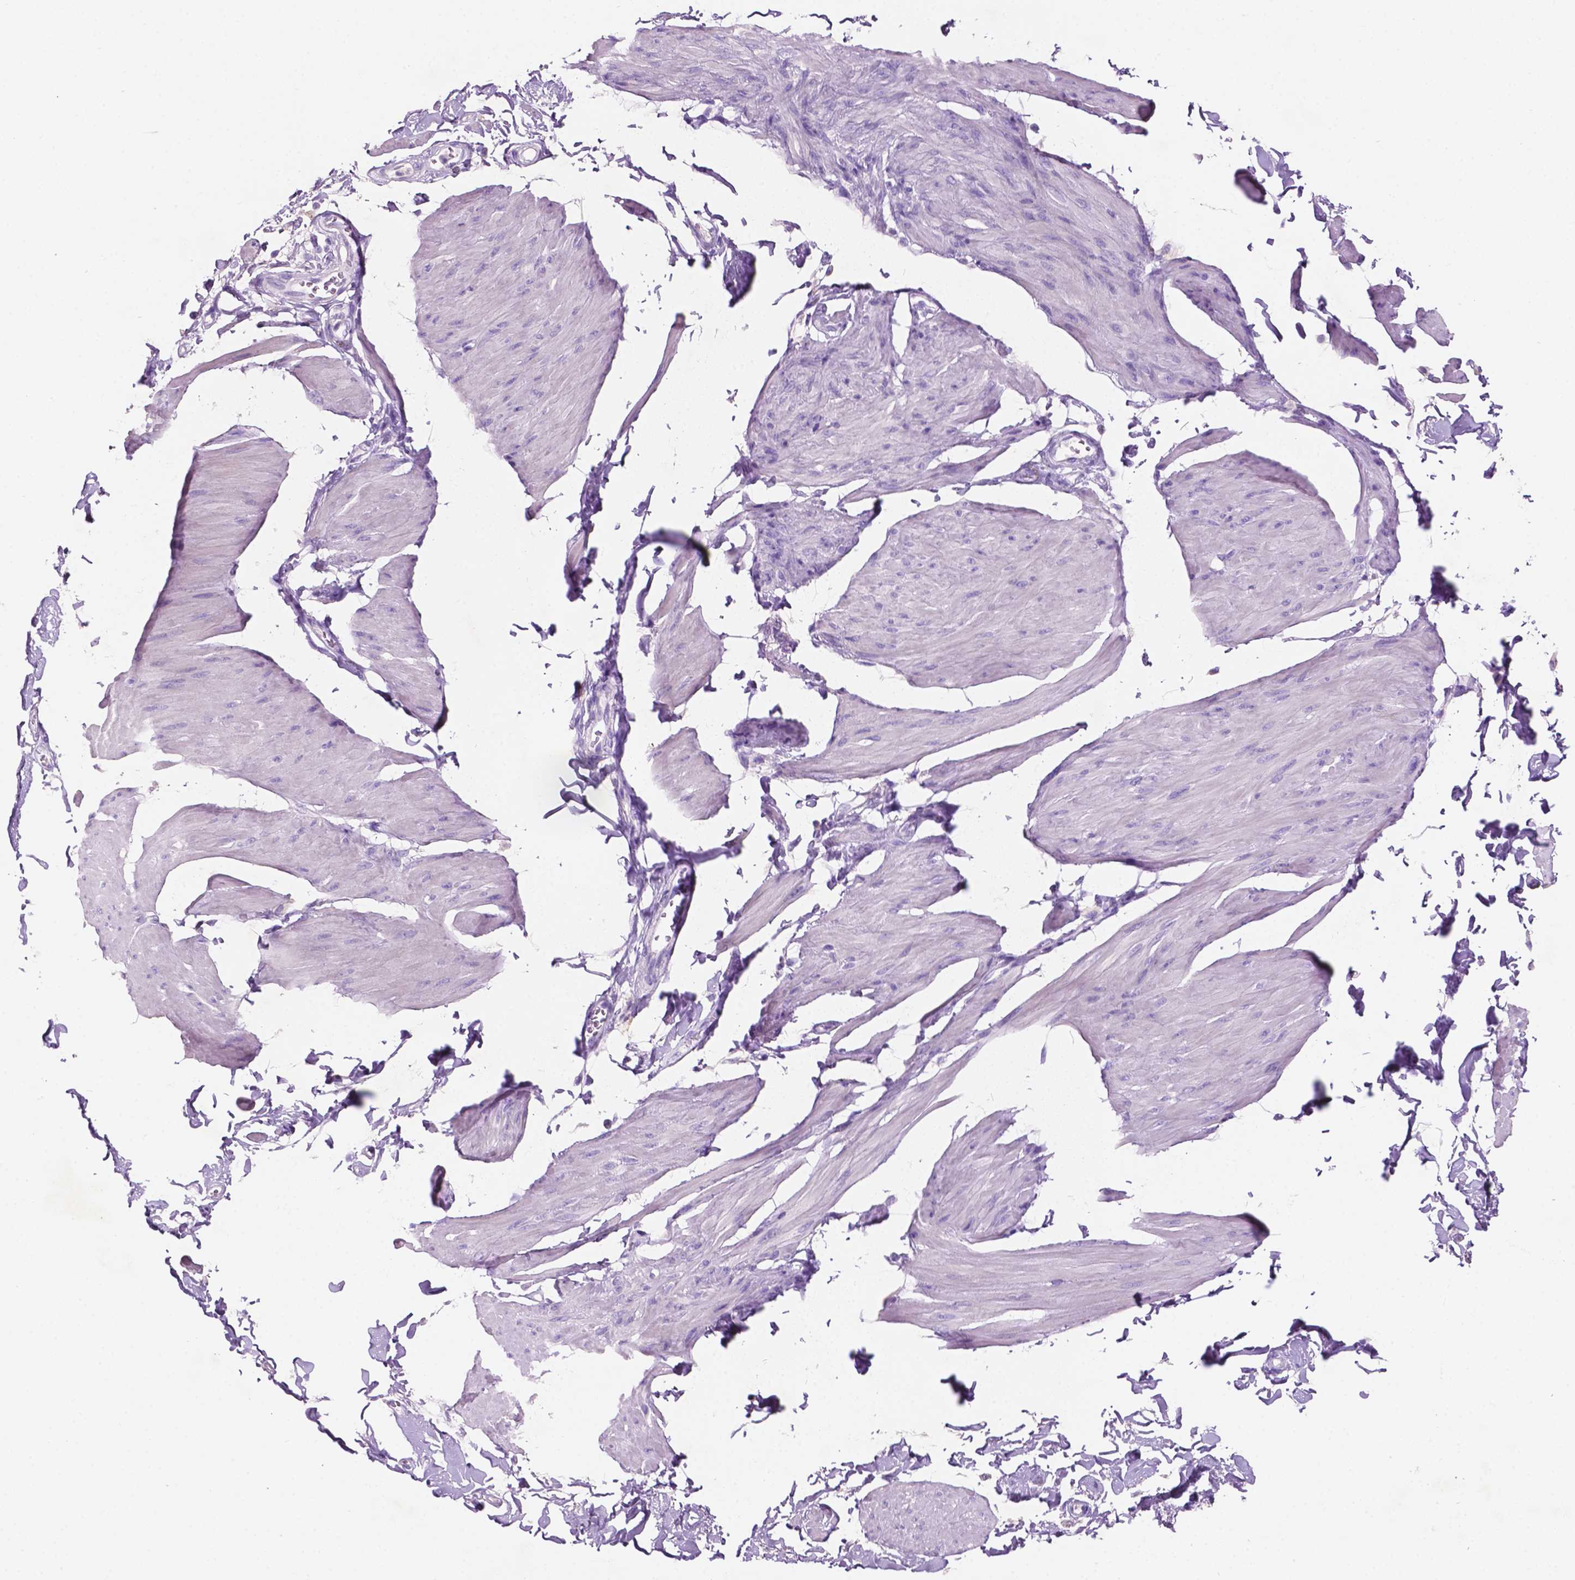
{"staining": {"intensity": "negative", "quantity": "none", "location": "none"}, "tissue": "smooth muscle", "cell_type": "Smooth muscle cells", "image_type": "normal", "snomed": [{"axis": "morphology", "description": "Normal tissue, NOS"}, {"axis": "topography", "description": "Adipose tissue"}, {"axis": "topography", "description": "Smooth muscle"}, {"axis": "topography", "description": "Peripheral nerve tissue"}], "caption": "High magnification brightfield microscopy of unremarkable smooth muscle stained with DAB (3,3'-diaminobenzidine) (brown) and counterstained with hematoxylin (blue): smooth muscle cells show no significant expression. (Brightfield microscopy of DAB IHC at high magnification).", "gene": "POU4F1", "patient": {"sex": "male", "age": 83}}